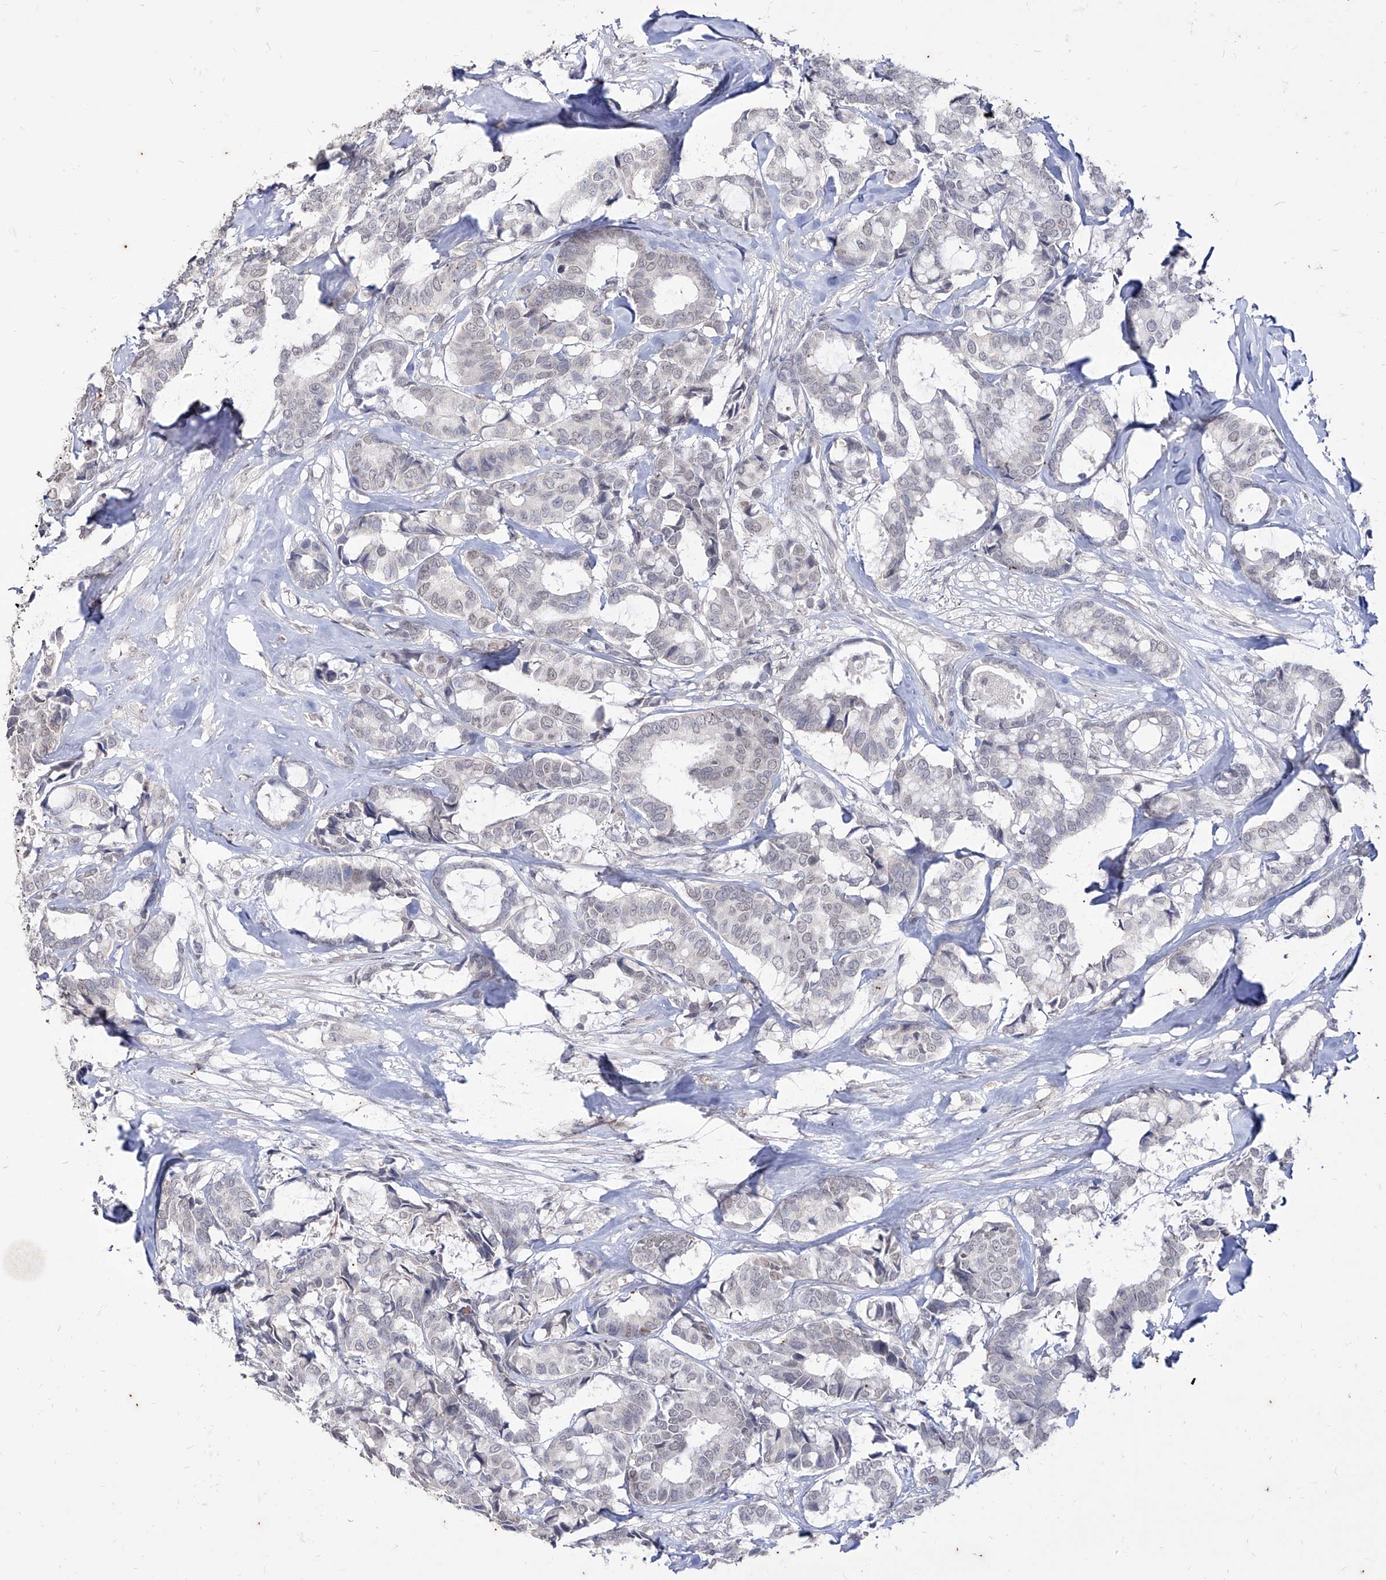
{"staining": {"intensity": "negative", "quantity": "none", "location": "none"}, "tissue": "breast cancer", "cell_type": "Tumor cells", "image_type": "cancer", "snomed": [{"axis": "morphology", "description": "Duct carcinoma"}, {"axis": "topography", "description": "Breast"}], "caption": "Immunohistochemical staining of human invasive ductal carcinoma (breast) shows no significant expression in tumor cells.", "gene": "PHF20L1", "patient": {"sex": "female", "age": 87}}